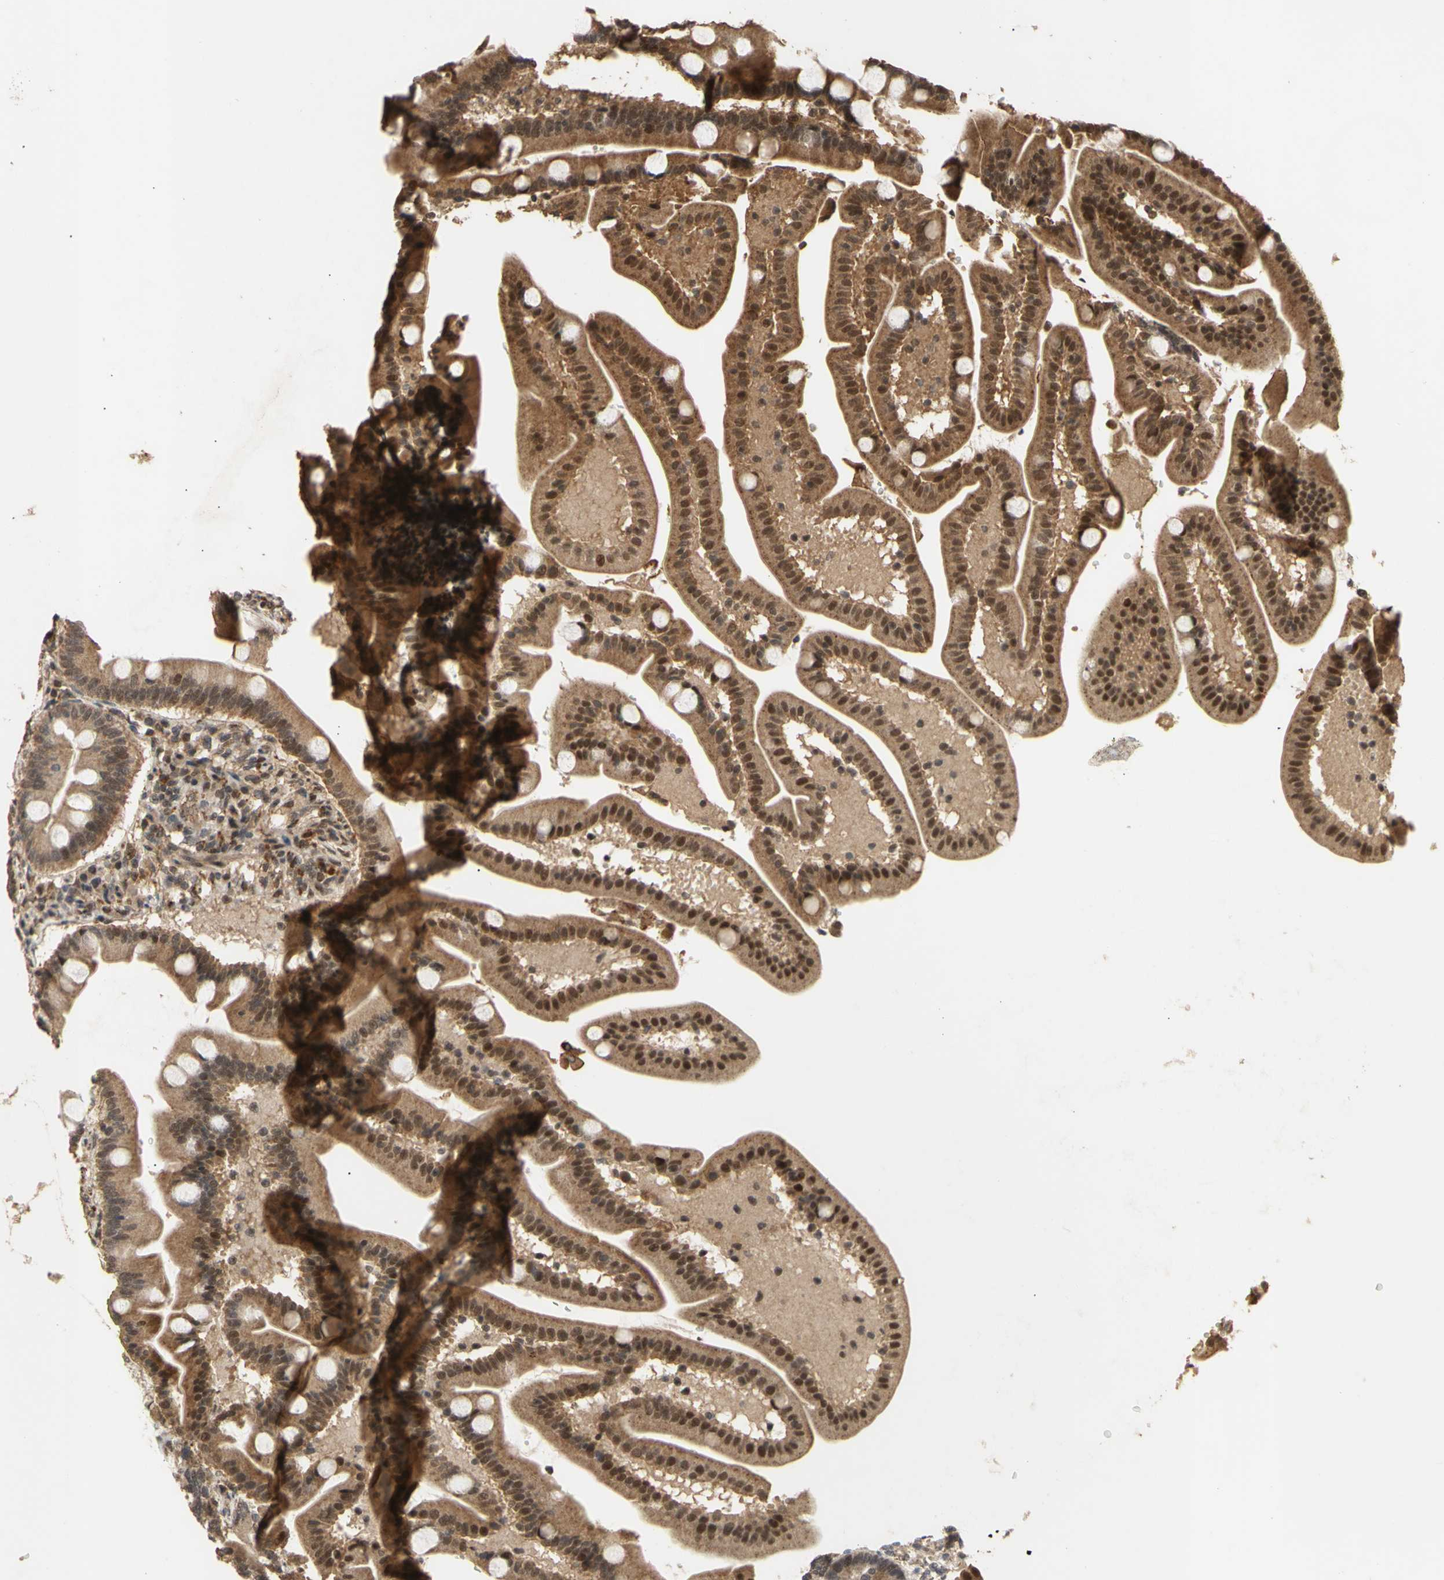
{"staining": {"intensity": "moderate", "quantity": ">75%", "location": "cytoplasmic/membranous,nuclear"}, "tissue": "duodenum", "cell_type": "Glandular cells", "image_type": "normal", "snomed": [{"axis": "morphology", "description": "Normal tissue, NOS"}, {"axis": "topography", "description": "Duodenum"}], "caption": "Immunohistochemistry photomicrograph of normal duodenum: duodenum stained using immunohistochemistry shows medium levels of moderate protein expression localized specifically in the cytoplasmic/membranous,nuclear of glandular cells, appearing as a cytoplasmic/membranous,nuclear brown color.", "gene": "GTF2E2", "patient": {"sex": "male", "age": 54}}